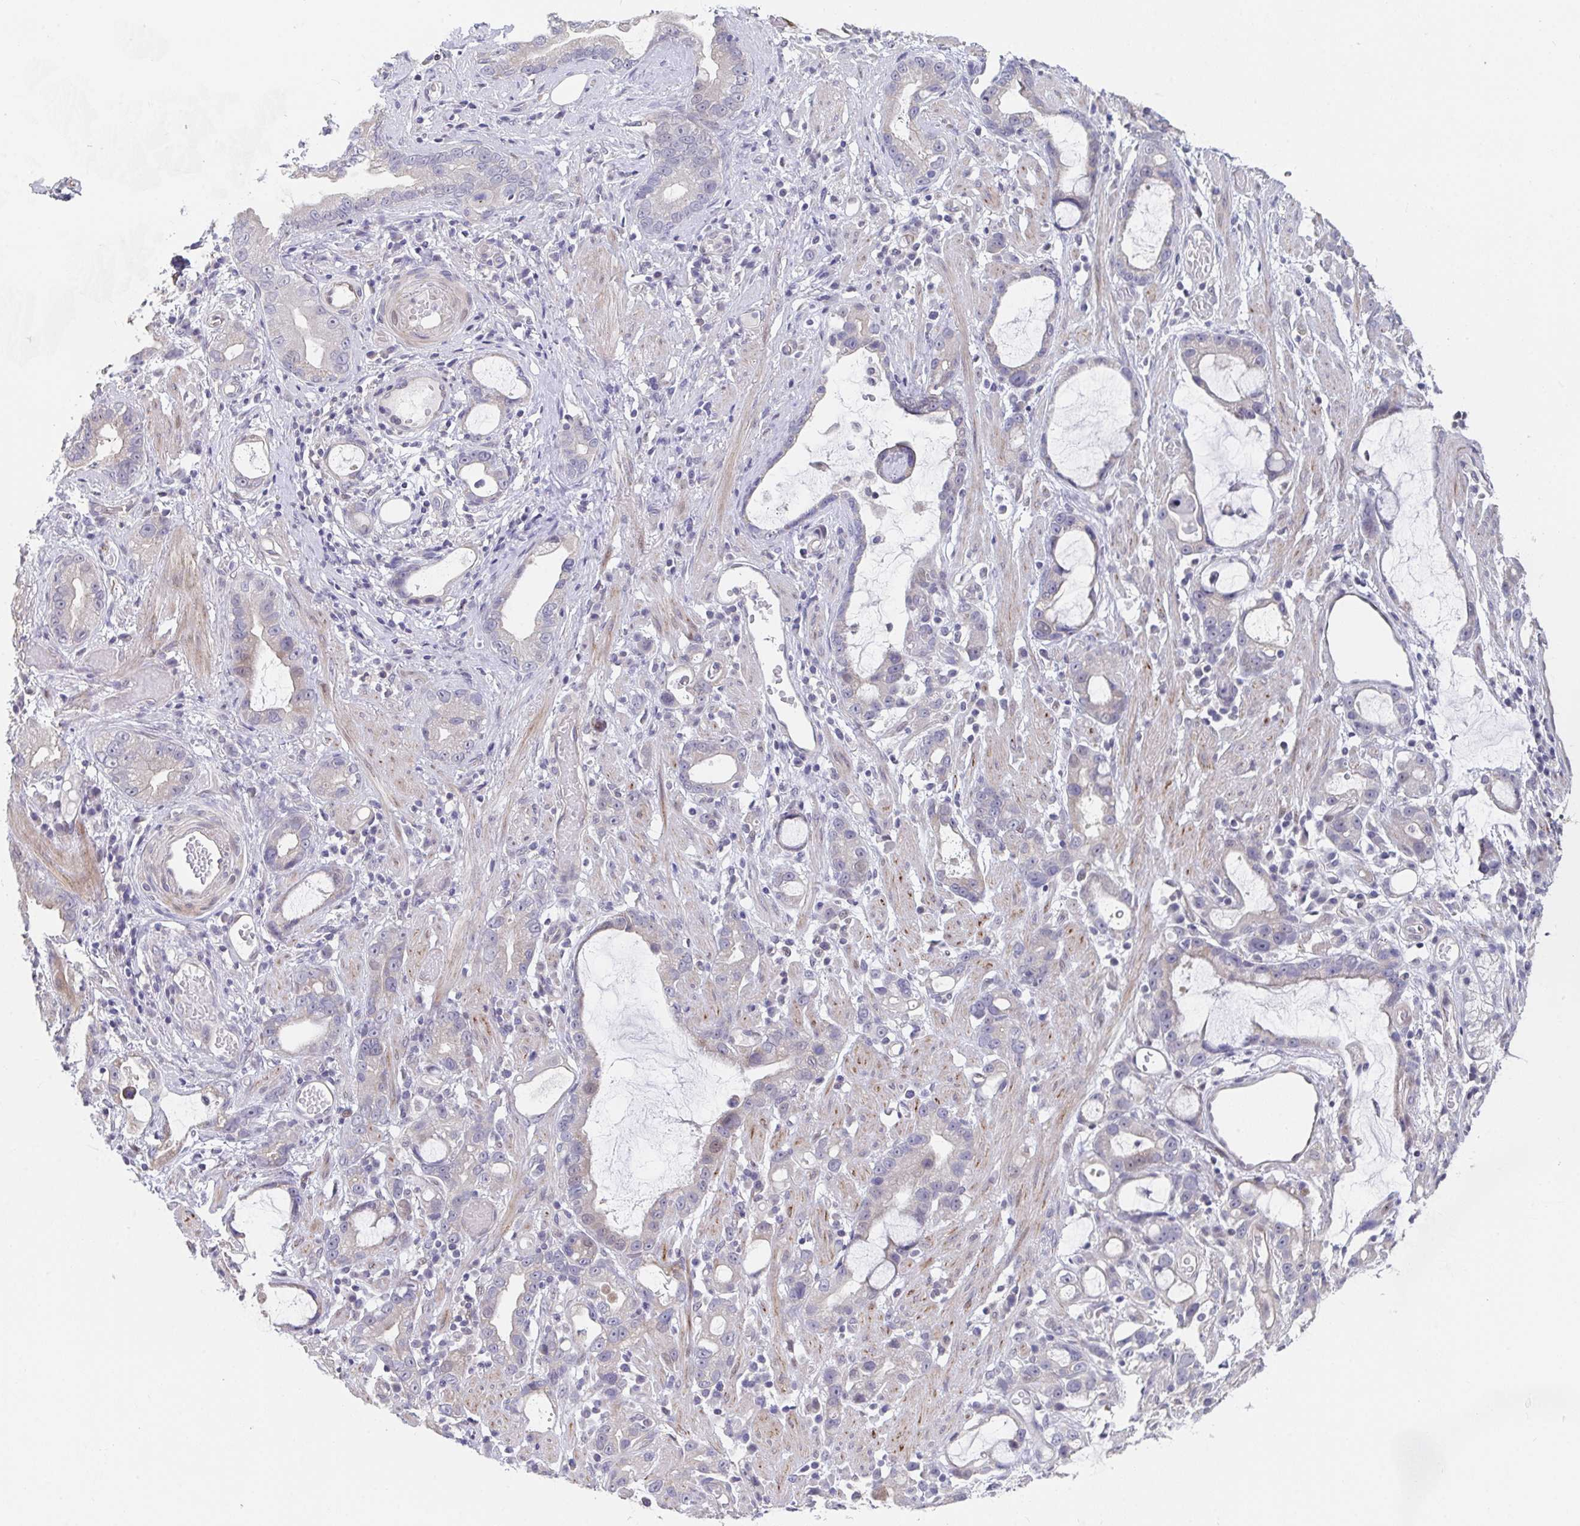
{"staining": {"intensity": "negative", "quantity": "none", "location": "none"}, "tissue": "stomach cancer", "cell_type": "Tumor cells", "image_type": "cancer", "snomed": [{"axis": "morphology", "description": "Adenocarcinoma, NOS"}, {"axis": "topography", "description": "Stomach"}], "caption": "This is an immunohistochemistry (IHC) photomicrograph of stomach cancer (adenocarcinoma). There is no staining in tumor cells.", "gene": "FAM156B", "patient": {"sex": "male", "age": 55}}